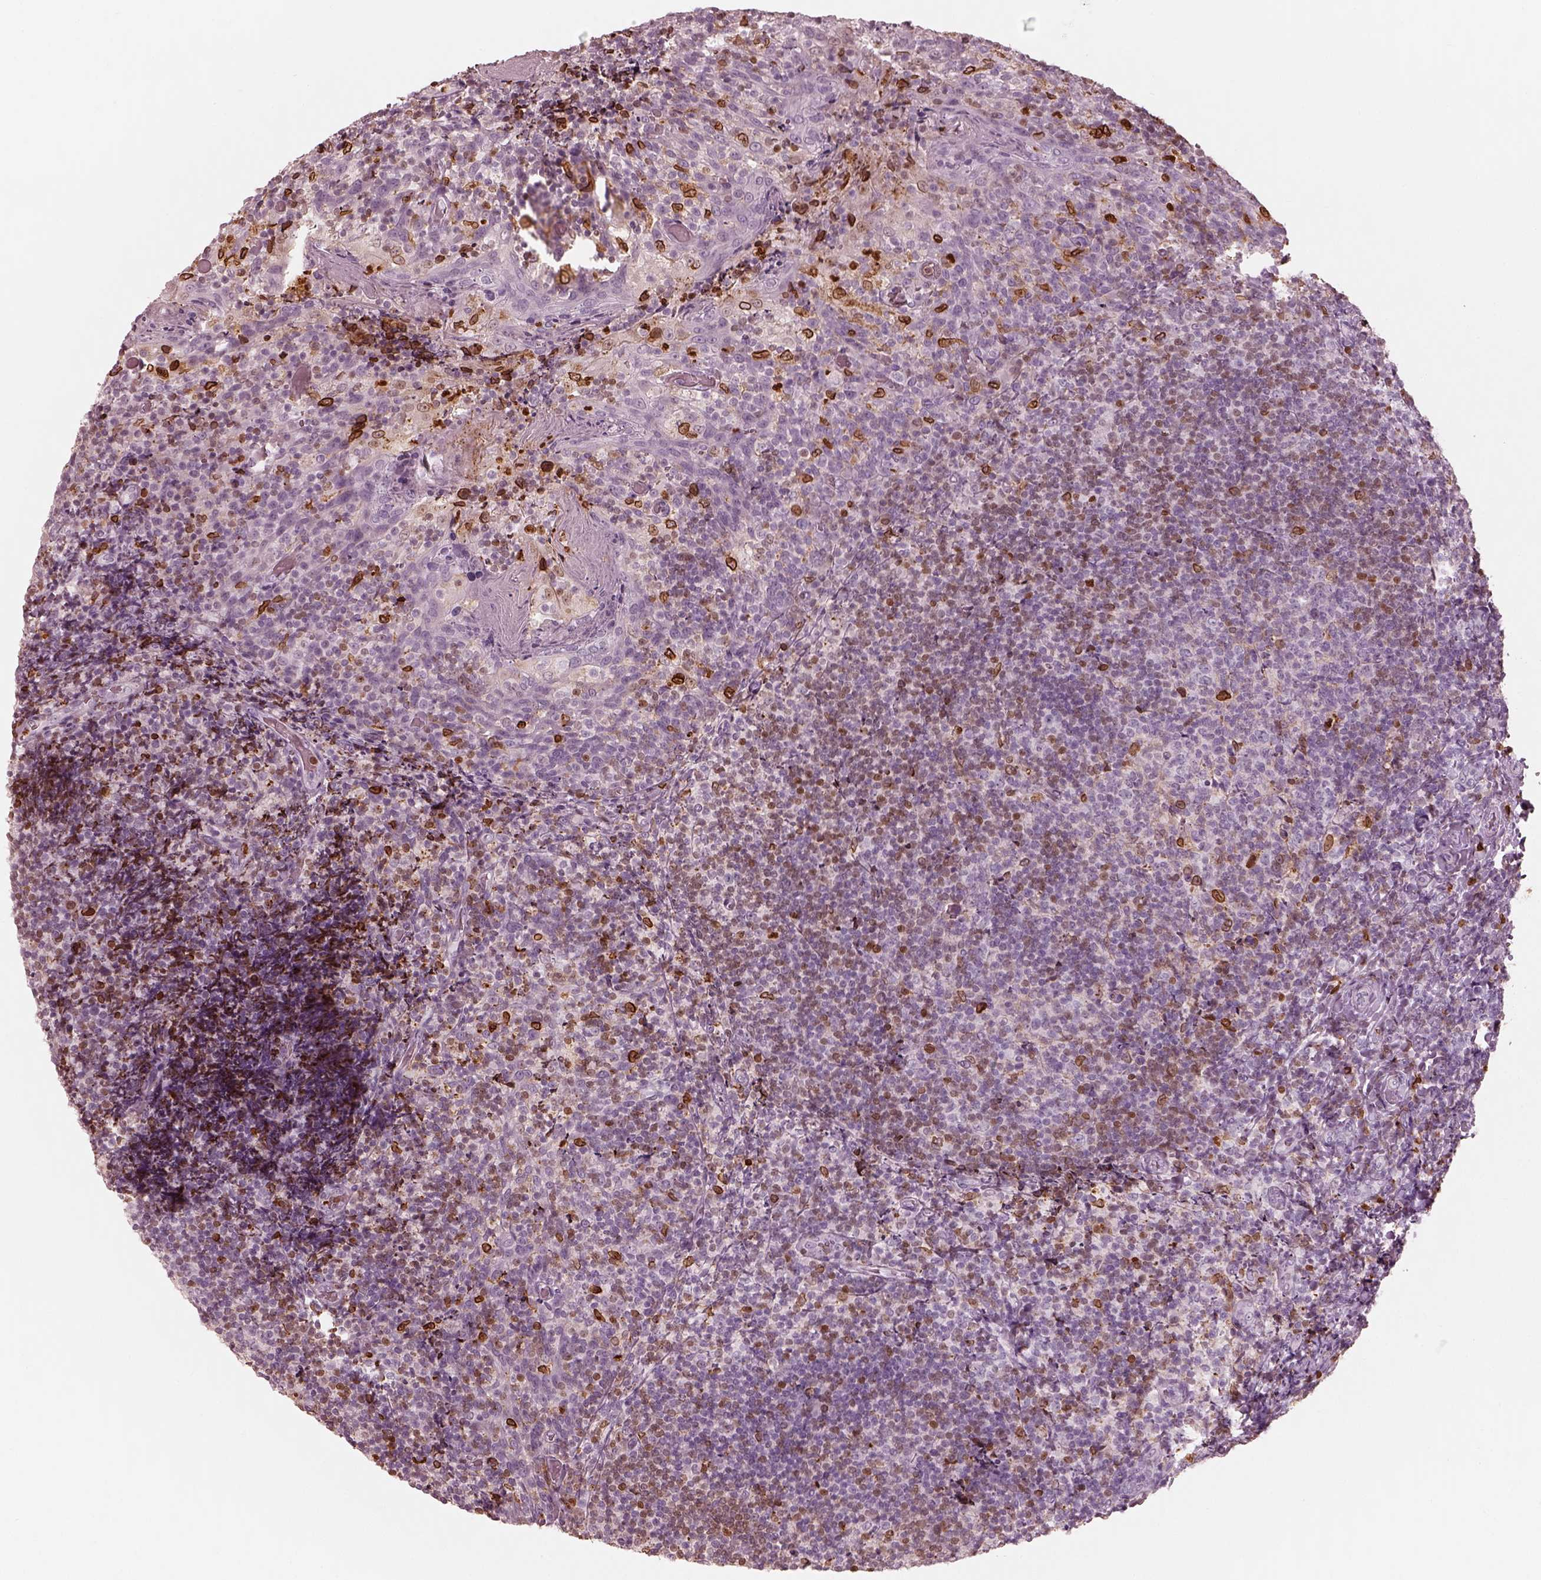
{"staining": {"intensity": "moderate", "quantity": "<25%", "location": "cytoplasmic/membranous,nuclear"}, "tissue": "tonsil", "cell_type": "Germinal center cells", "image_type": "normal", "snomed": [{"axis": "morphology", "description": "Normal tissue, NOS"}, {"axis": "topography", "description": "Tonsil"}], "caption": "Germinal center cells demonstrate low levels of moderate cytoplasmic/membranous,nuclear positivity in approximately <25% of cells in unremarkable tonsil.", "gene": "ALOX5", "patient": {"sex": "female", "age": 10}}